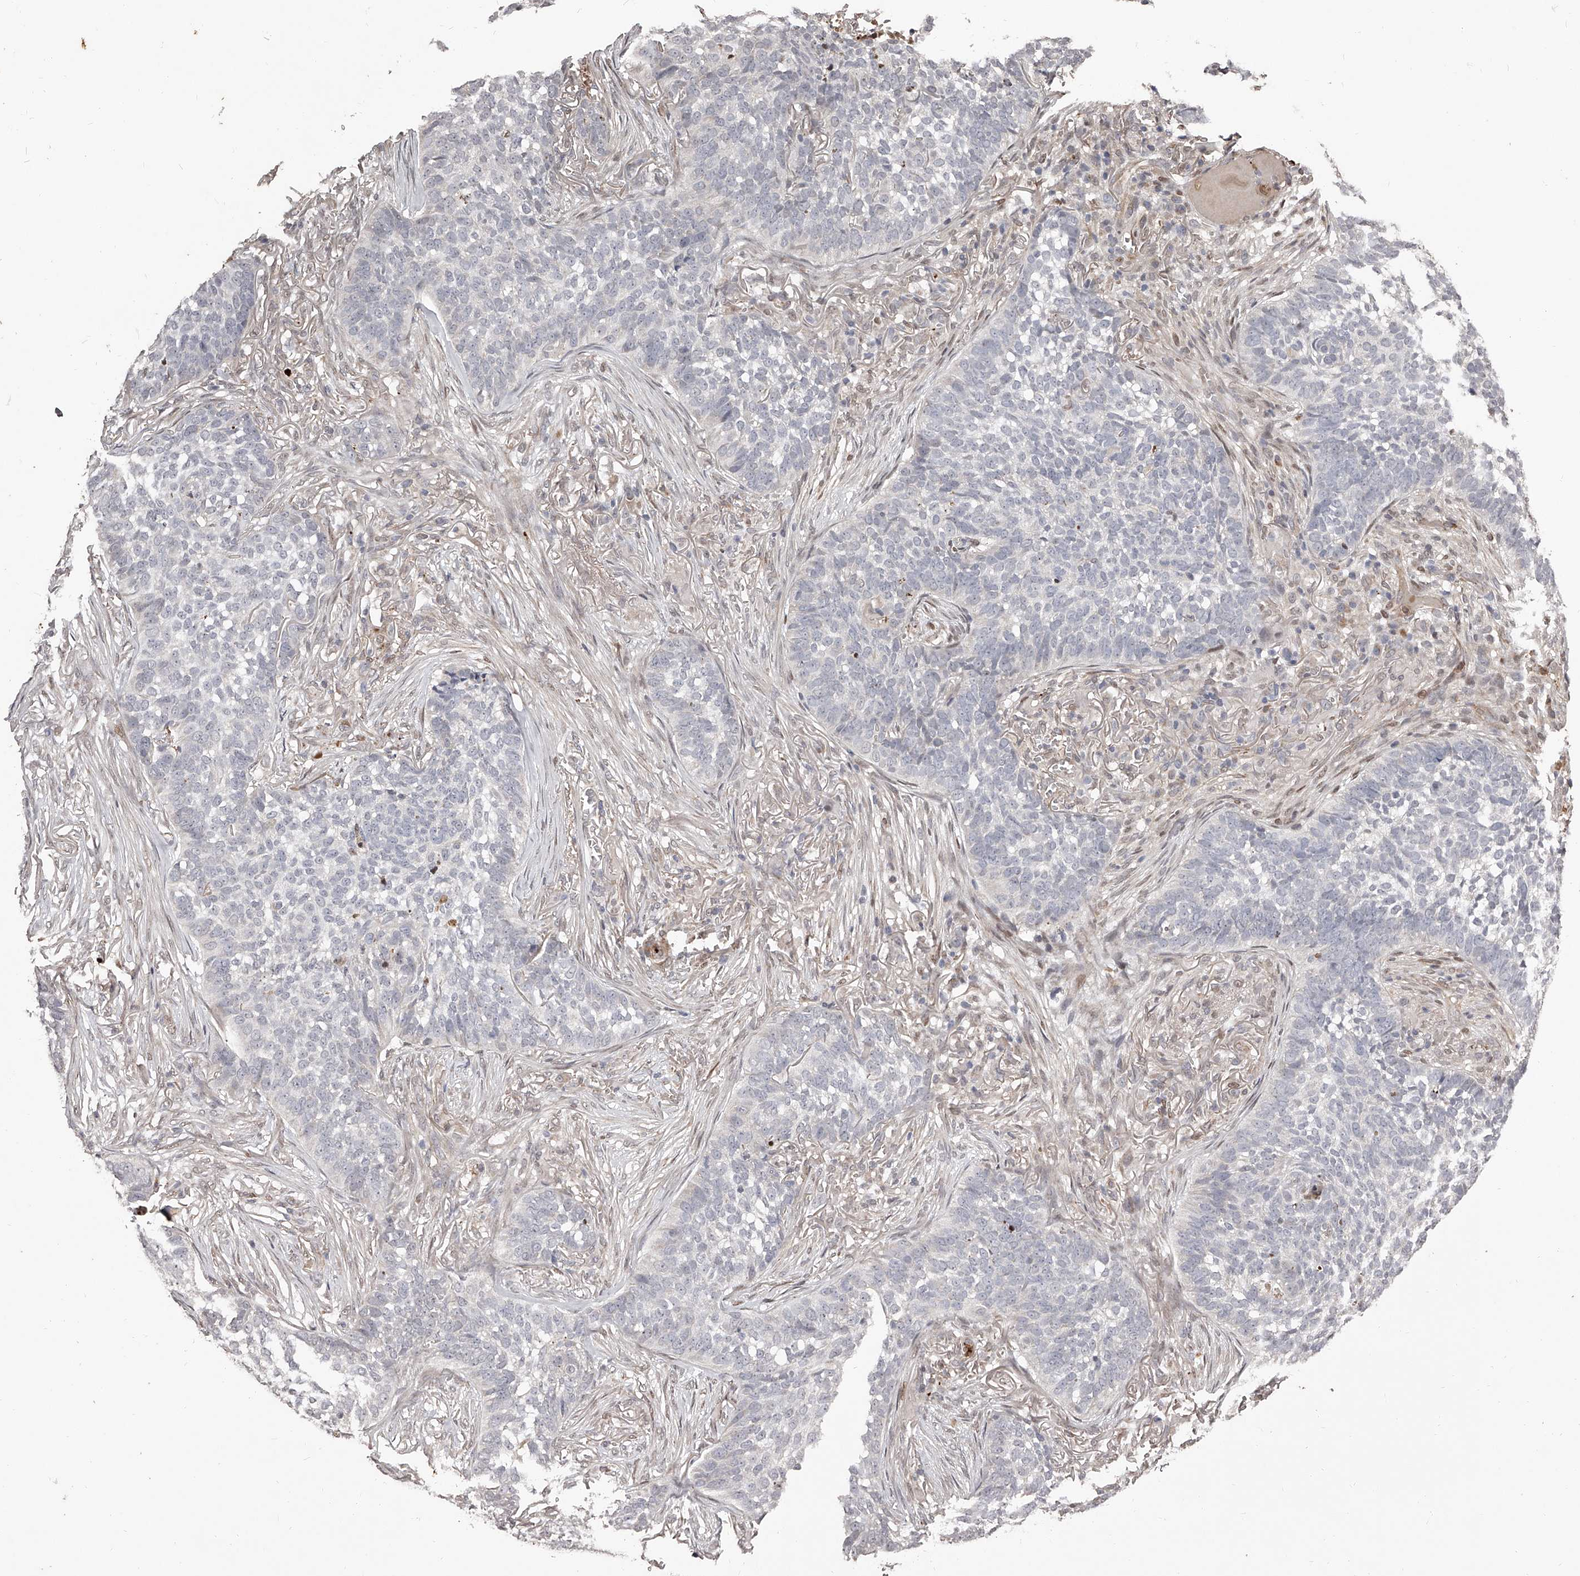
{"staining": {"intensity": "negative", "quantity": "none", "location": "none"}, "tissue": "skin cancer", "cell_type": "Tumor cells", "image_type": "cancer", "snomed": [{"axis": "morphology", "description": "Basal cell carcinoma"}, {"axis": "topography", "description": "Skin"}], "caption": "Immunohistochemical staining of basal cell carcinoma (skin) demonstrates no significant staining in tumor cells.", "gene": "URGCP", "patient": {"sex": "male", "age": 85}}